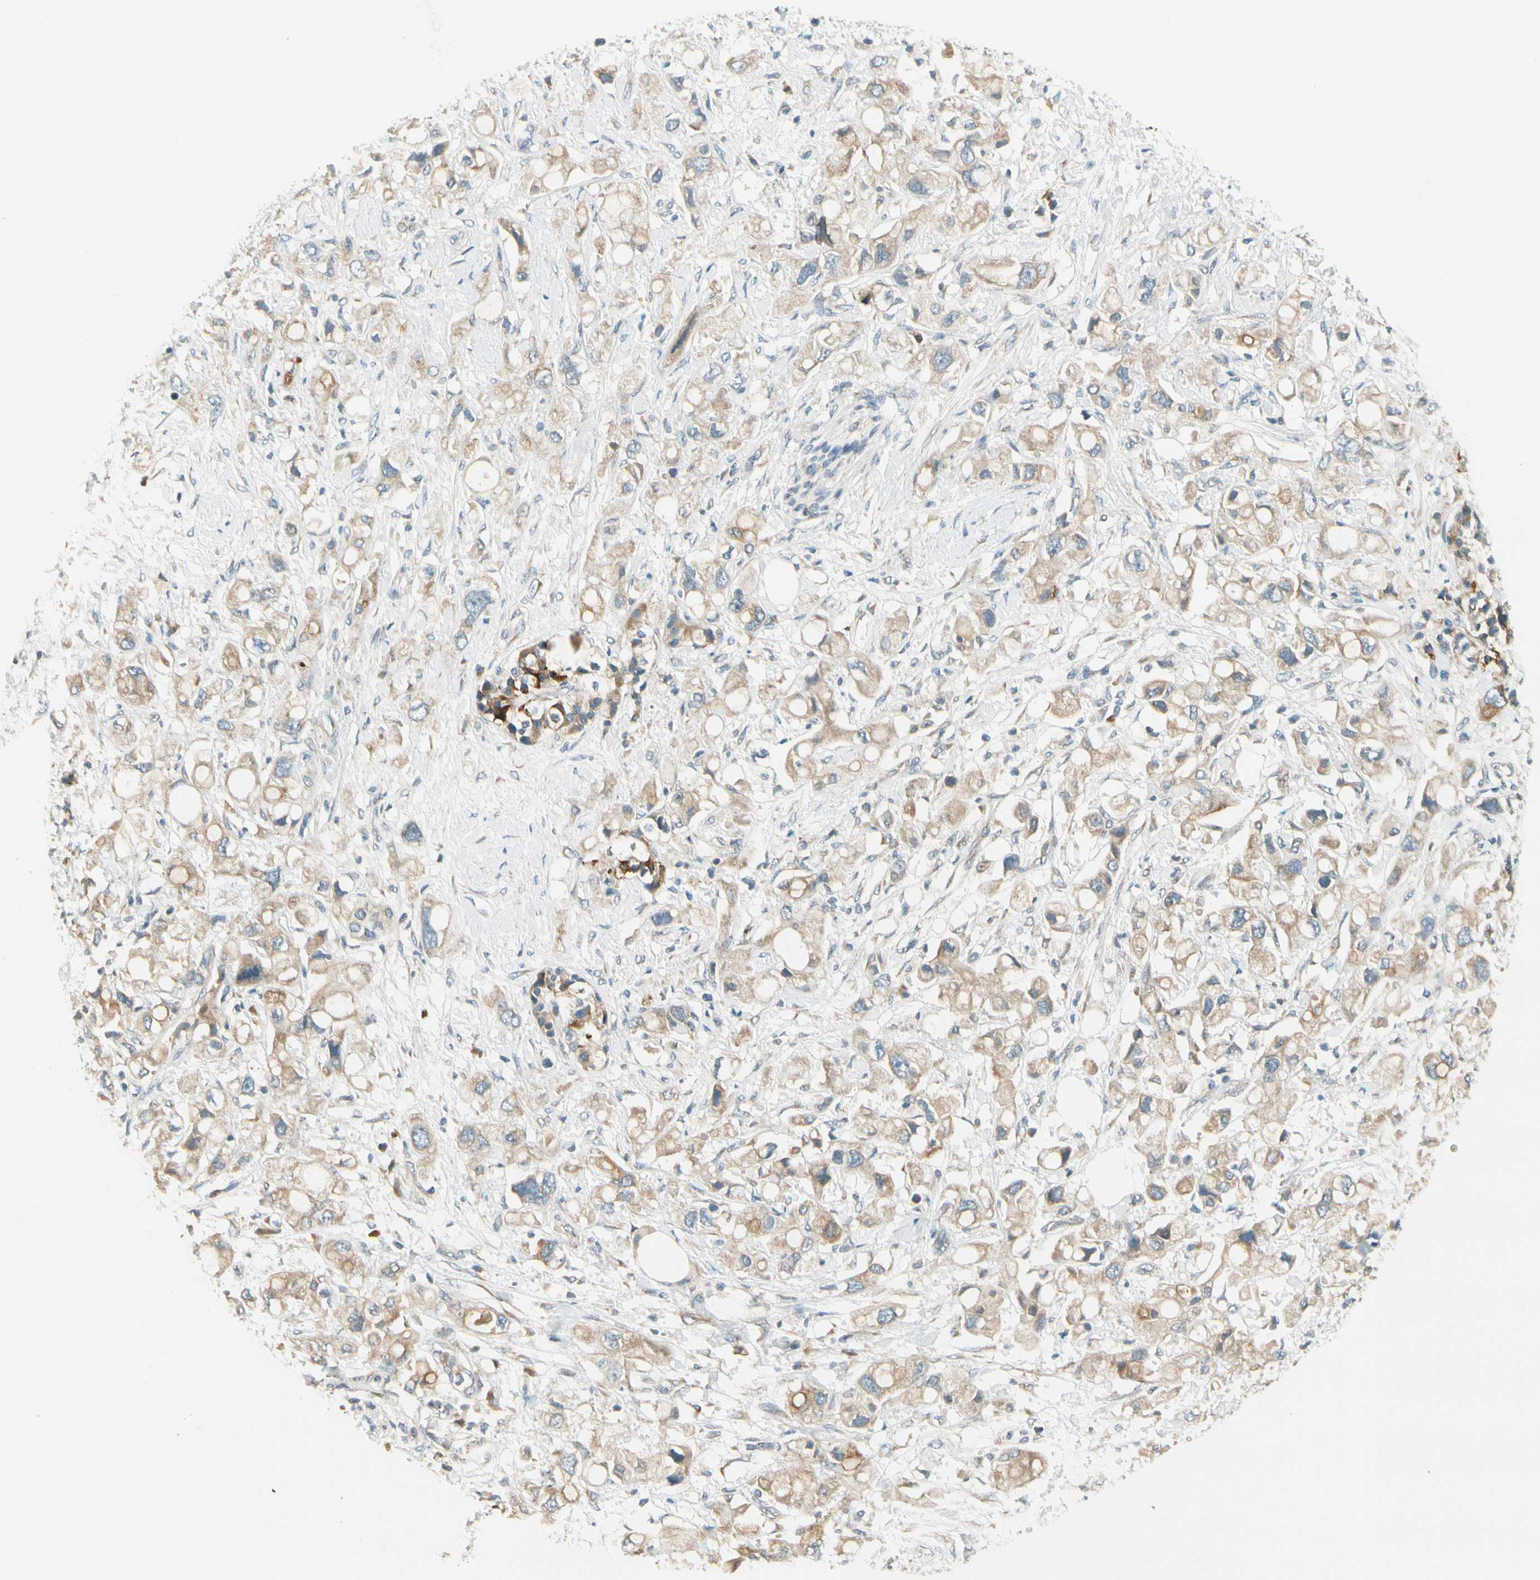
{"staining": {"intensity": "weak", "quantity": ">75%", "location": "cytoplasmic/membranous"}, "tissue": "pancreatic cancer", "cell_type": "Tumor cells", "image_type": "cancer", "snomed": [{"axis": "morphology", "description": "Adenocarcinoma, NOS"}, {"axis": "topography", "description": "Pancreas"}], "caption": "An image of pancreatic cancer stained for a protein demonstrates weak cytoplasmic/membranous brown staining in tumor cells.", "gene": "BNIP1", "patient": {"sex": "female", "age": 56}}